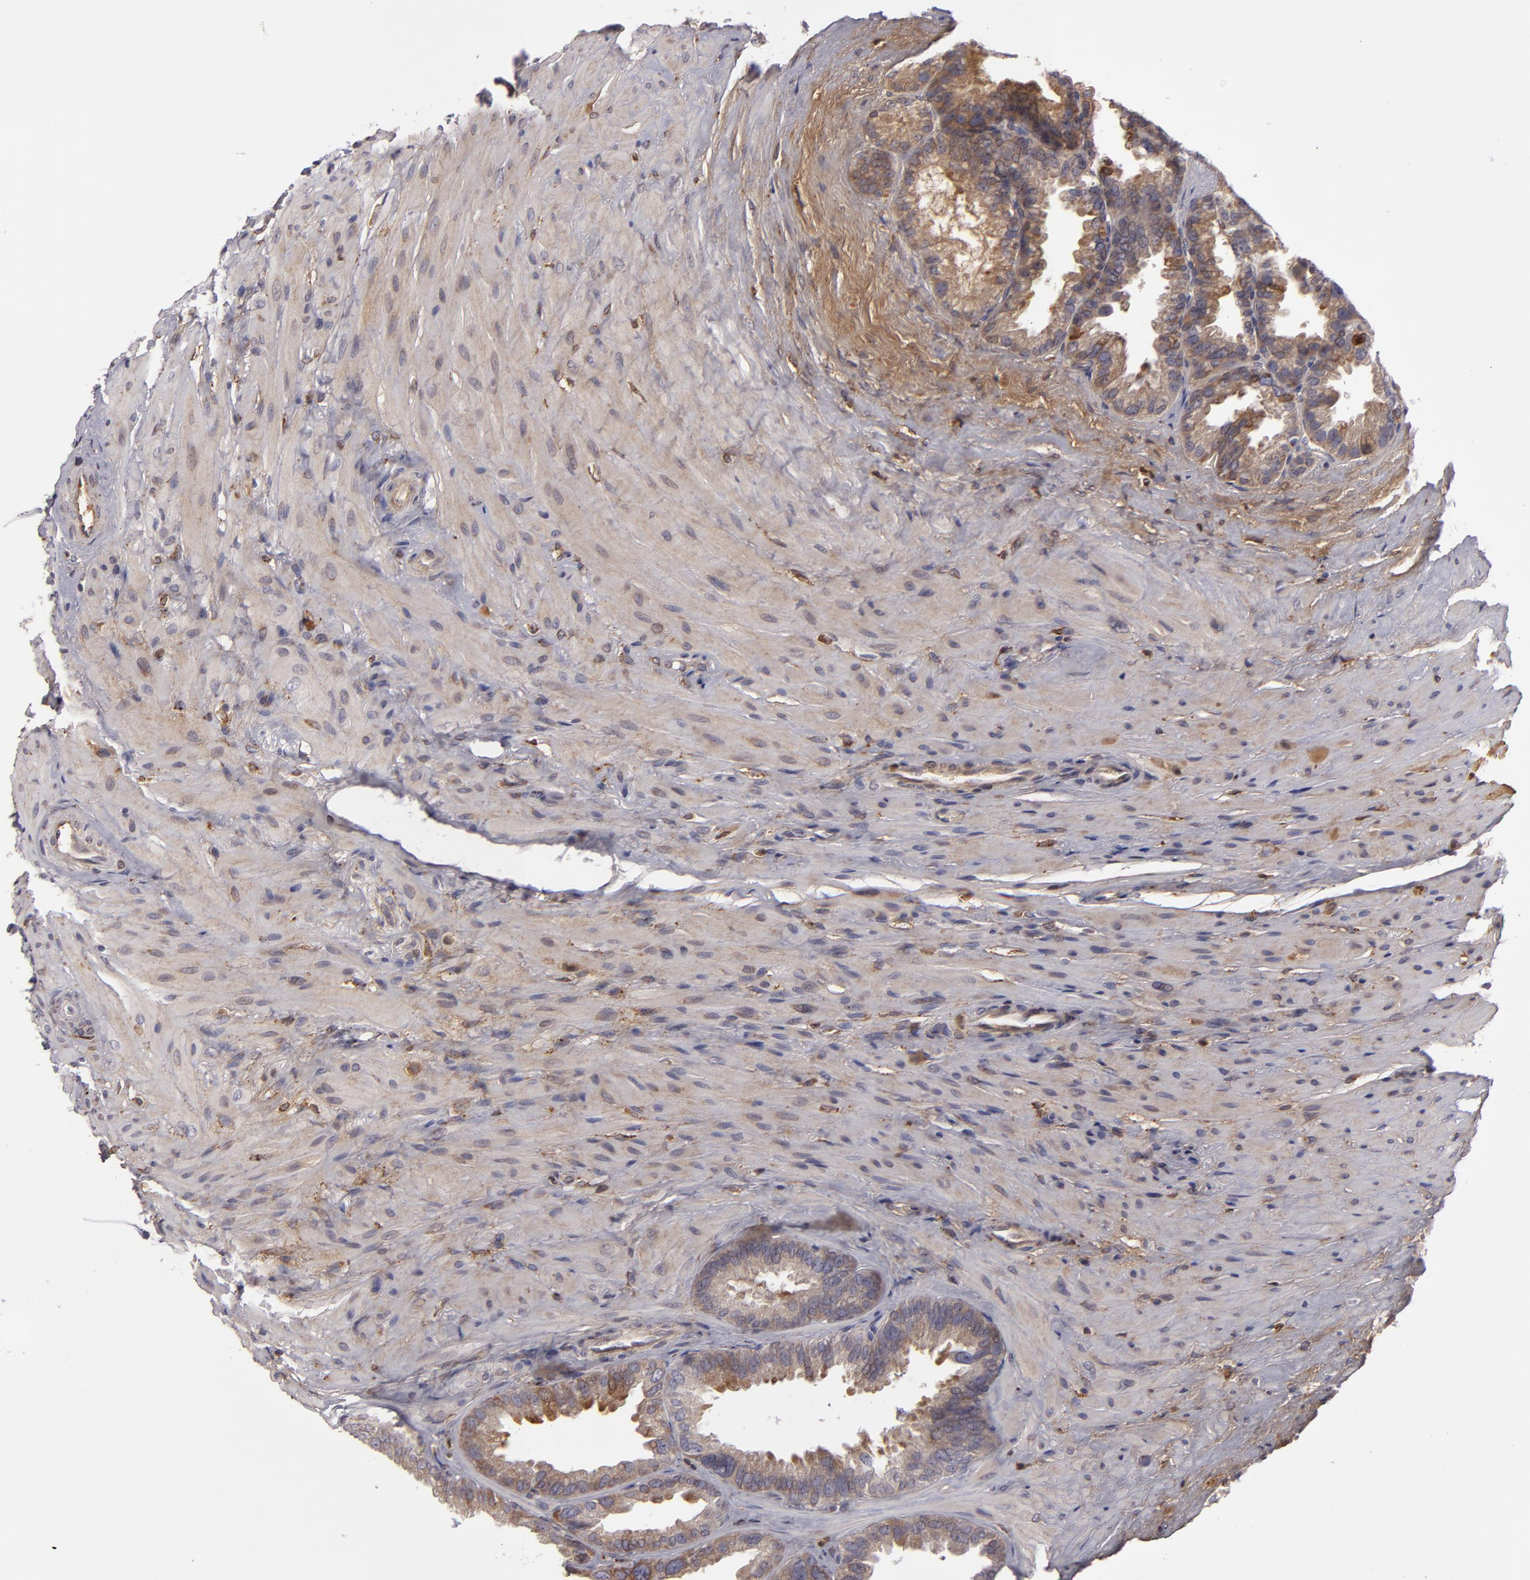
{"staining": {"intensity": "moderate", "quantity": ">75%", "location": "cytoplasmic/membranous"}, "tissue": "seminal vesicle", "cell_type": "Glandular cells", "image_type": "normal", "snomed": [{"axis": "morphology", "description": "Normal tissue, NOS"}, {"axis": "topography", "description": "Prostate"}, {"axis": "topography", "description": "Seminal veicle"}], "caption": "Glandular cells reveal medium levels of moderate cytoplasmic/membranous staining in approximately >75% of cells in benign seminal vesicle. (IHC, brightfield microscopy, high magnification).", "gene": "CFB", "patient": {"sex": "male", "age": 63}}